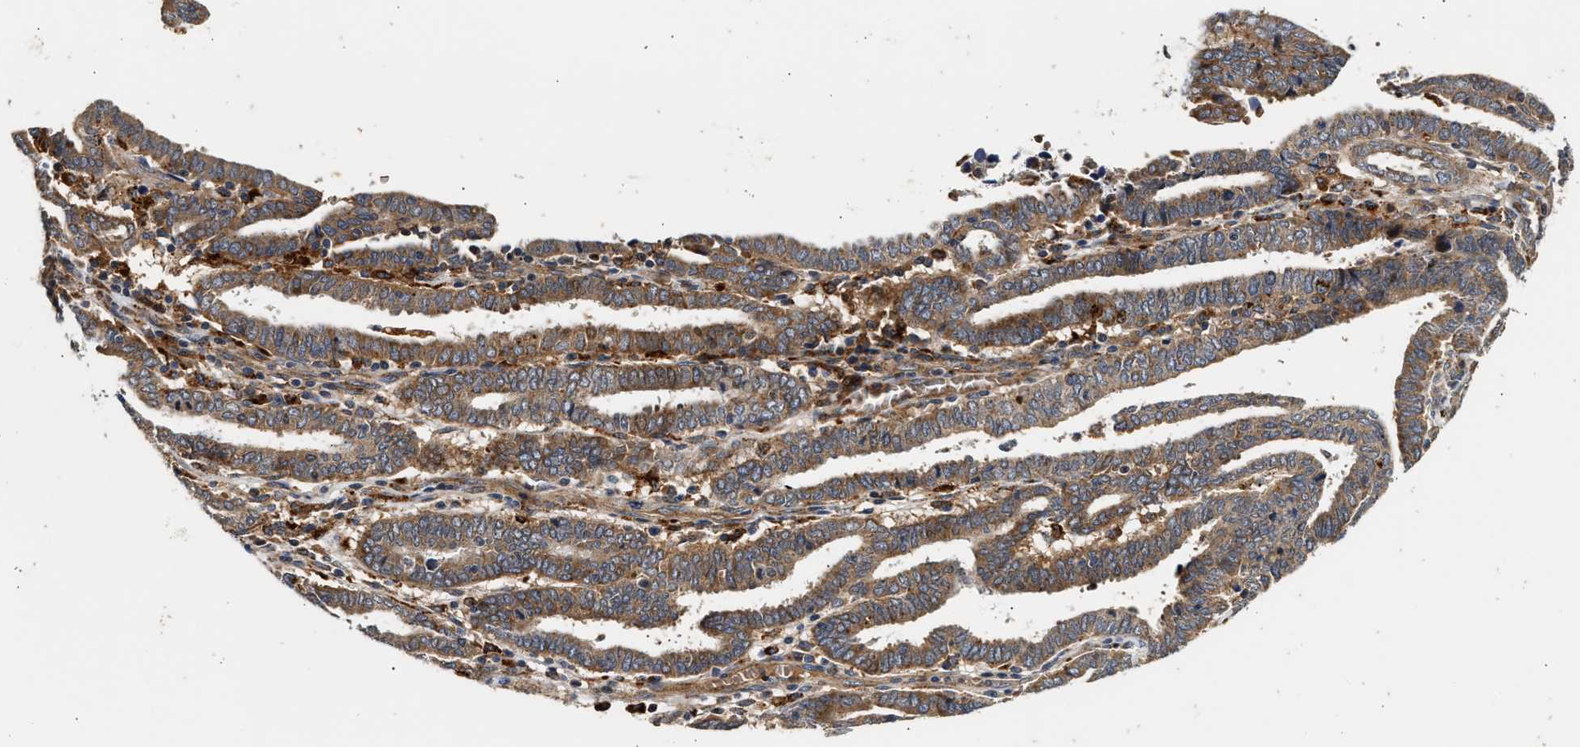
{"staining": {"intensity": "moderate", "quantity": ">75%", "location": "cytoplasmic/membranous"}, "tissue": "endometrial cancer", "cell_type": "Tumor cells", "image_type": "cancer", "snomed": [{"axis": "morphology", "description": "Adenocarcinoma, NOS"}, {"axis": "topography", "description": "Uterus"}], "caption": "Human adenocarcinoma (endometrial) stained for a protein (brown) reveals moderate cytoplasmic/membranous positive positivity in approximately >75% of tumor cells.", "gene": "PLD3", "patient": {"sex": "female", "age": 83}}